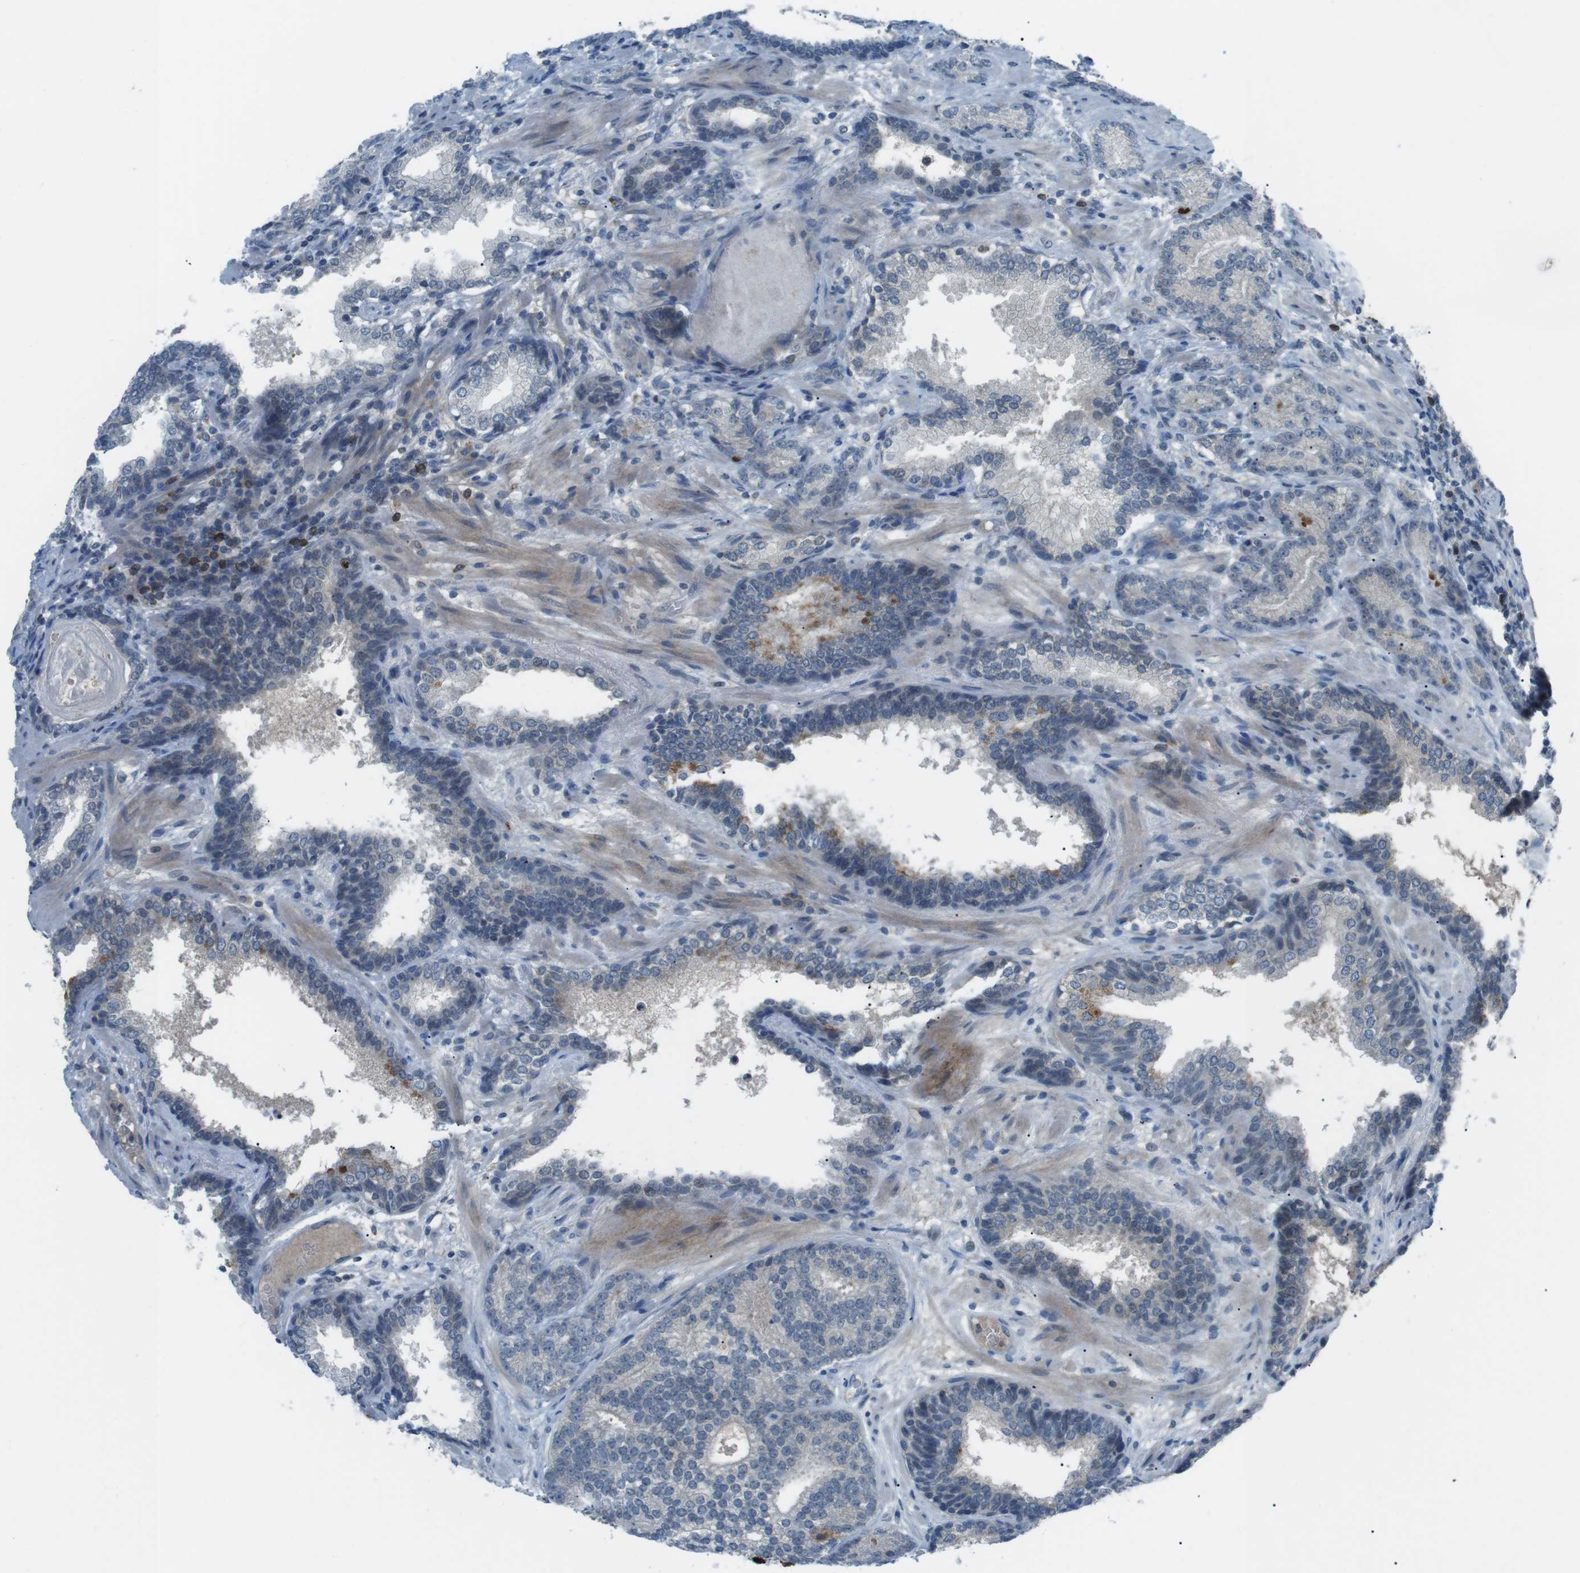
{"staining": {"intensity": "moderate", "quantity": "<25%", "location": "cytoplasmic/membranous"}, "tissue": "prostate cancer", "cell_type": "Tumor cells", "image_type": "cancer", "snomed": [{"axis": "morphology", "description": "Adenocarcinoma, High grade"}, {"axis": "topography", "description": "Prostate"}], "caption": "An image of human prostate cancer stained for a protein reveals moderate cytoplasmic/membranous brown staining in tumor cells.", "gene": "FCRLA", "patient": {"sex": "male", "age": 61}}